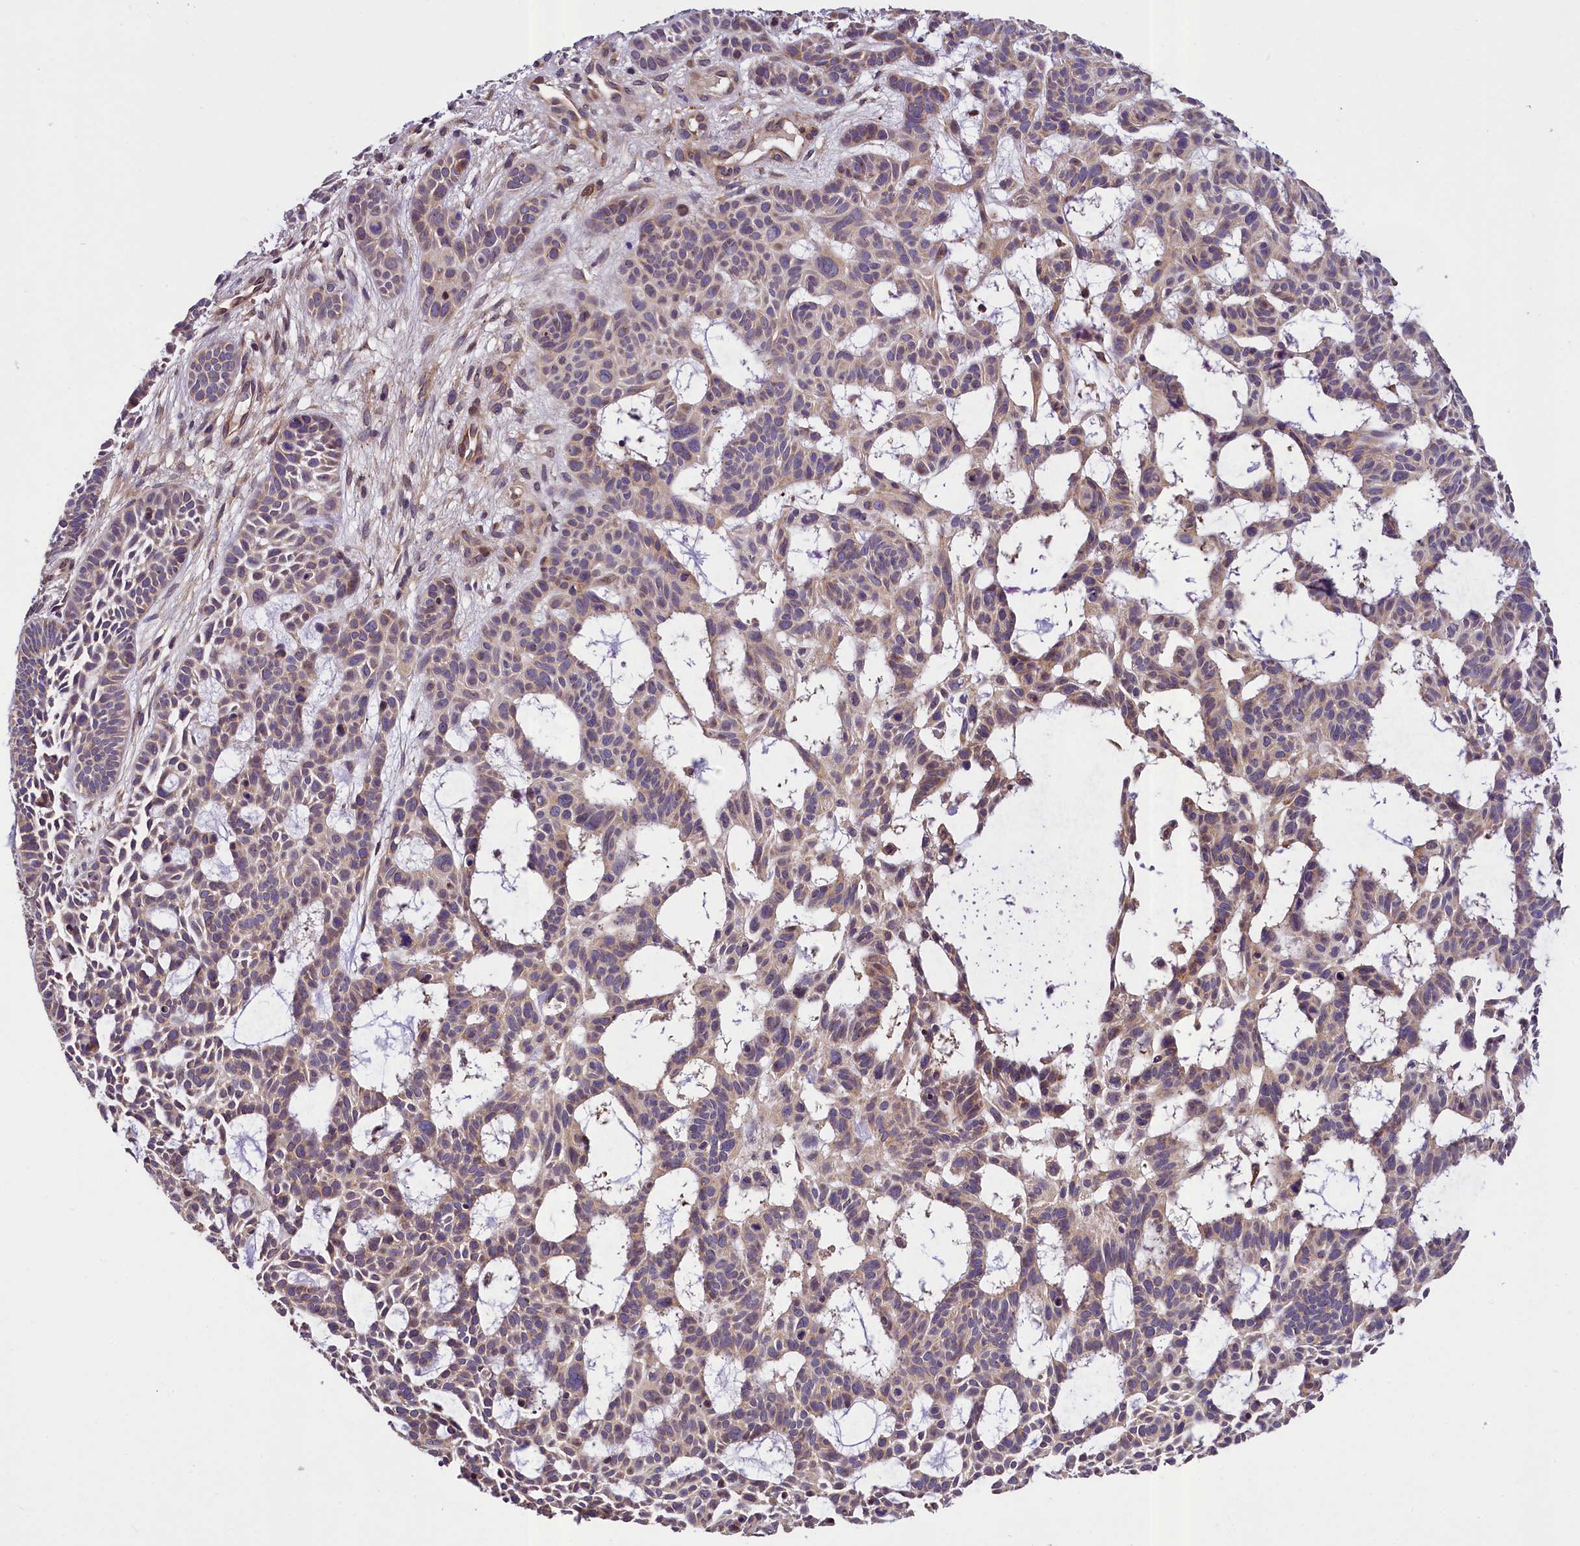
{"staining": {"intensity": "weak", "quantity": "25%-75%", "location": "cytoplasmic/membranous"}, "tissue": "skin cancer", "cell_type": "Tumor cells", "image_type": "cancer", "snomed": [{"axis": "morphology", "description": "Basal cell carcinoma"}, {"axis": "topography", "description": "Skin"}], "caption": "Immunohistochemical staining of skin cancer (basal cell carcinoma) demonstrates low levels of weak cytoplasmic/membranous positivity in about 25%-75% of tumor cells. (IHC, brightfield microscopy, high magnification).", "gene": "SUPV3L1", "patient": {"sex": "male", "age": 89}}